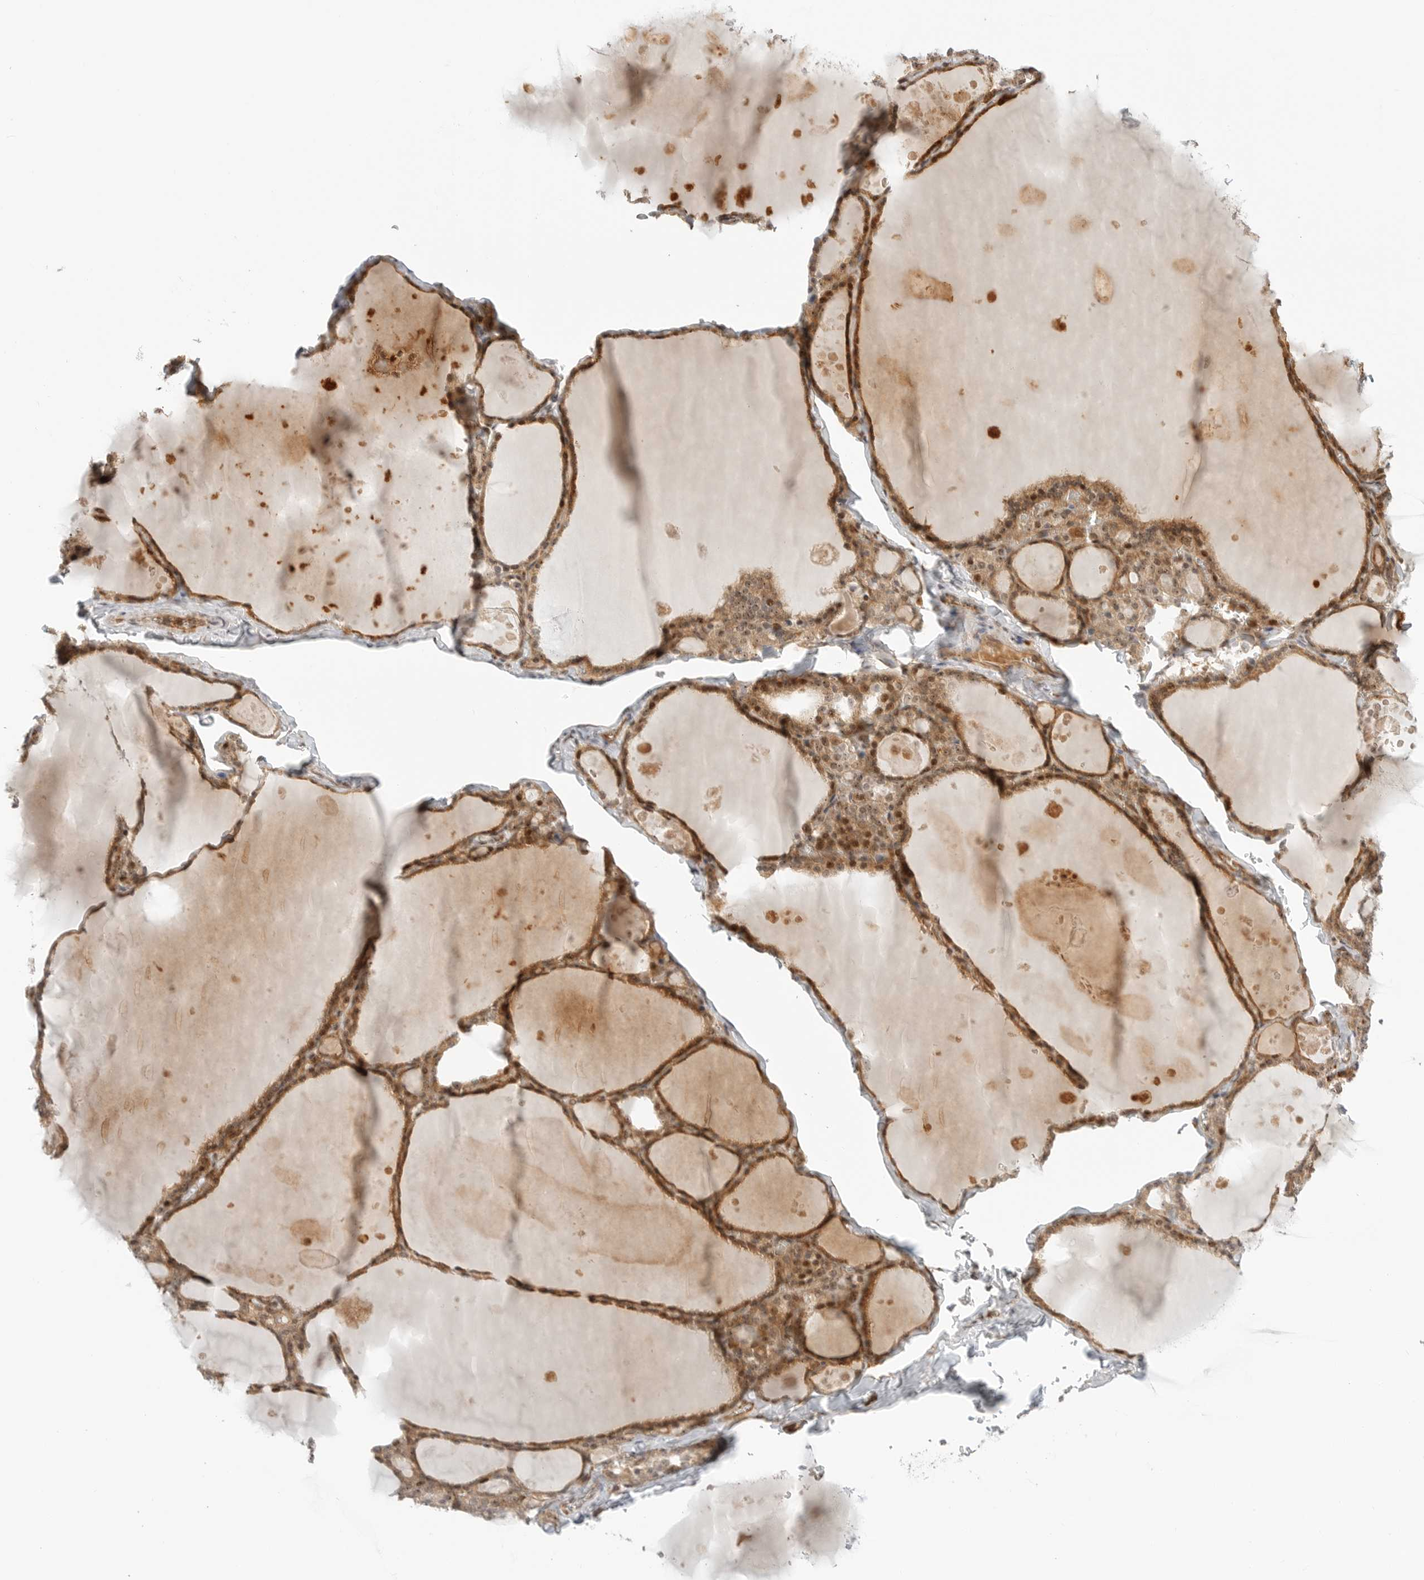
{"staining": {"intensity": "moderate", "quantity": ">75%", "location": "cytoplasmic/membranous"}, "tissue": "thyroid gland", "cell_type": "Glandular cells", "image_type": "normal", "snomed": [{"axis": "morphology", "description": "Normal tissue, NOS"}, {"axis": "topography", "description": "Thyroid gland"}], "caption": "Benign thyroid gland was stained to show a protein in brown. There is medium levels of moderate cytoplasmic/membranous expression in about >75% of glandular cells. (DAB (3,3'-diaminobenzidine) IHC, brown staining for protein, blue staining for nuclei).", "gene": "DSCC1", "patient": {"sex": "male", "age": 56}}